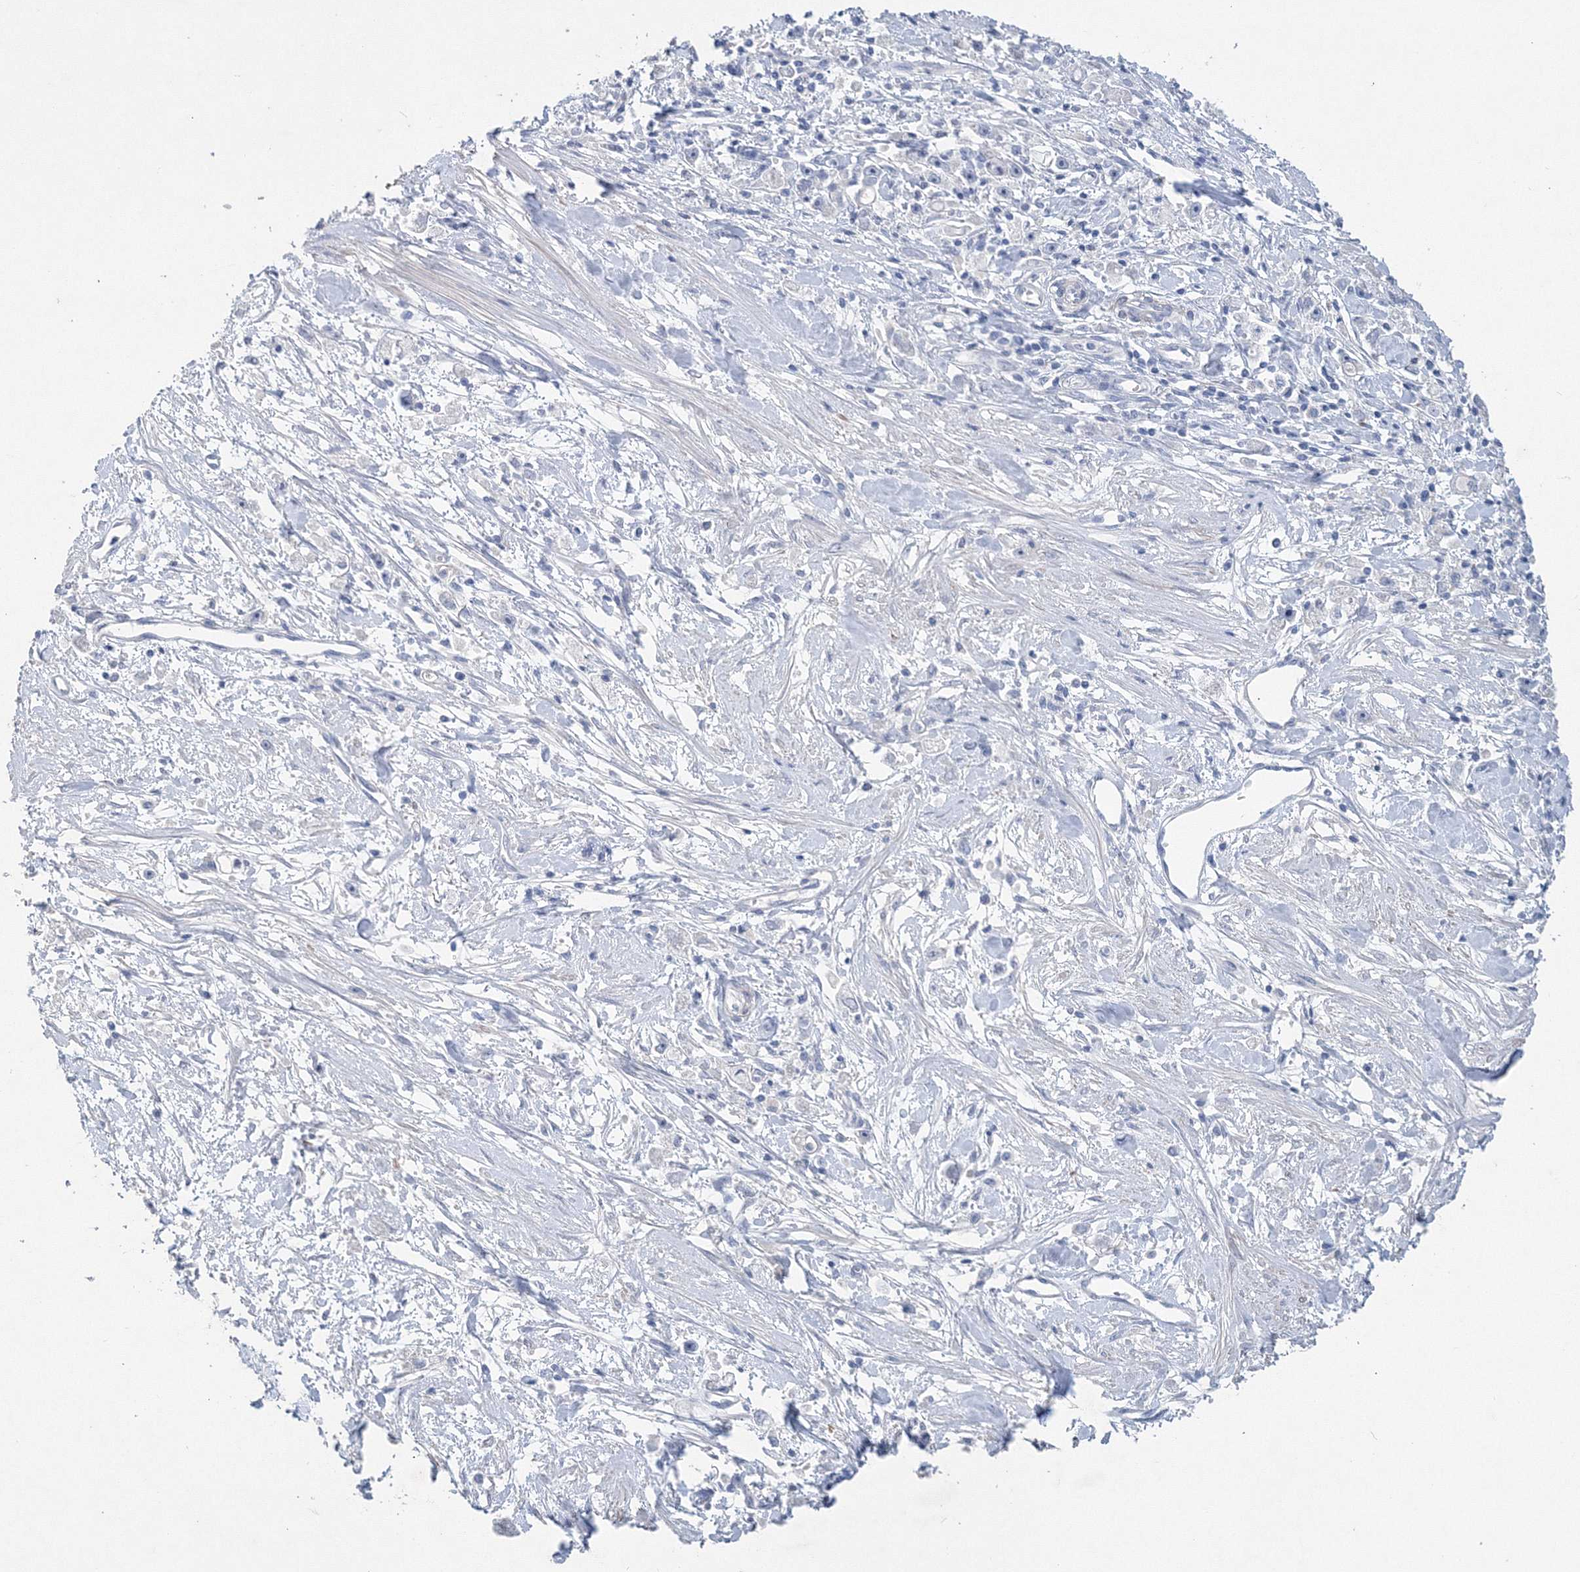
{"staining": {"intensity": "negative", "quantity": "none", "location": "none"}, "tissue": "stomach cancer", "cell_type": "Tumor cells", "image_type": "cancer", "snomed": [{"axis": "morphology", "description": "Adenocarcinoma, NOS"}, {"axis": "topography", "description": "Stomach"}], "caption": "IHC of human stomach adenocarcinoma displays no positivity in tumor cells.", "gene": "OSBPL6", "patient": {"sex": "female", "age": 59}}